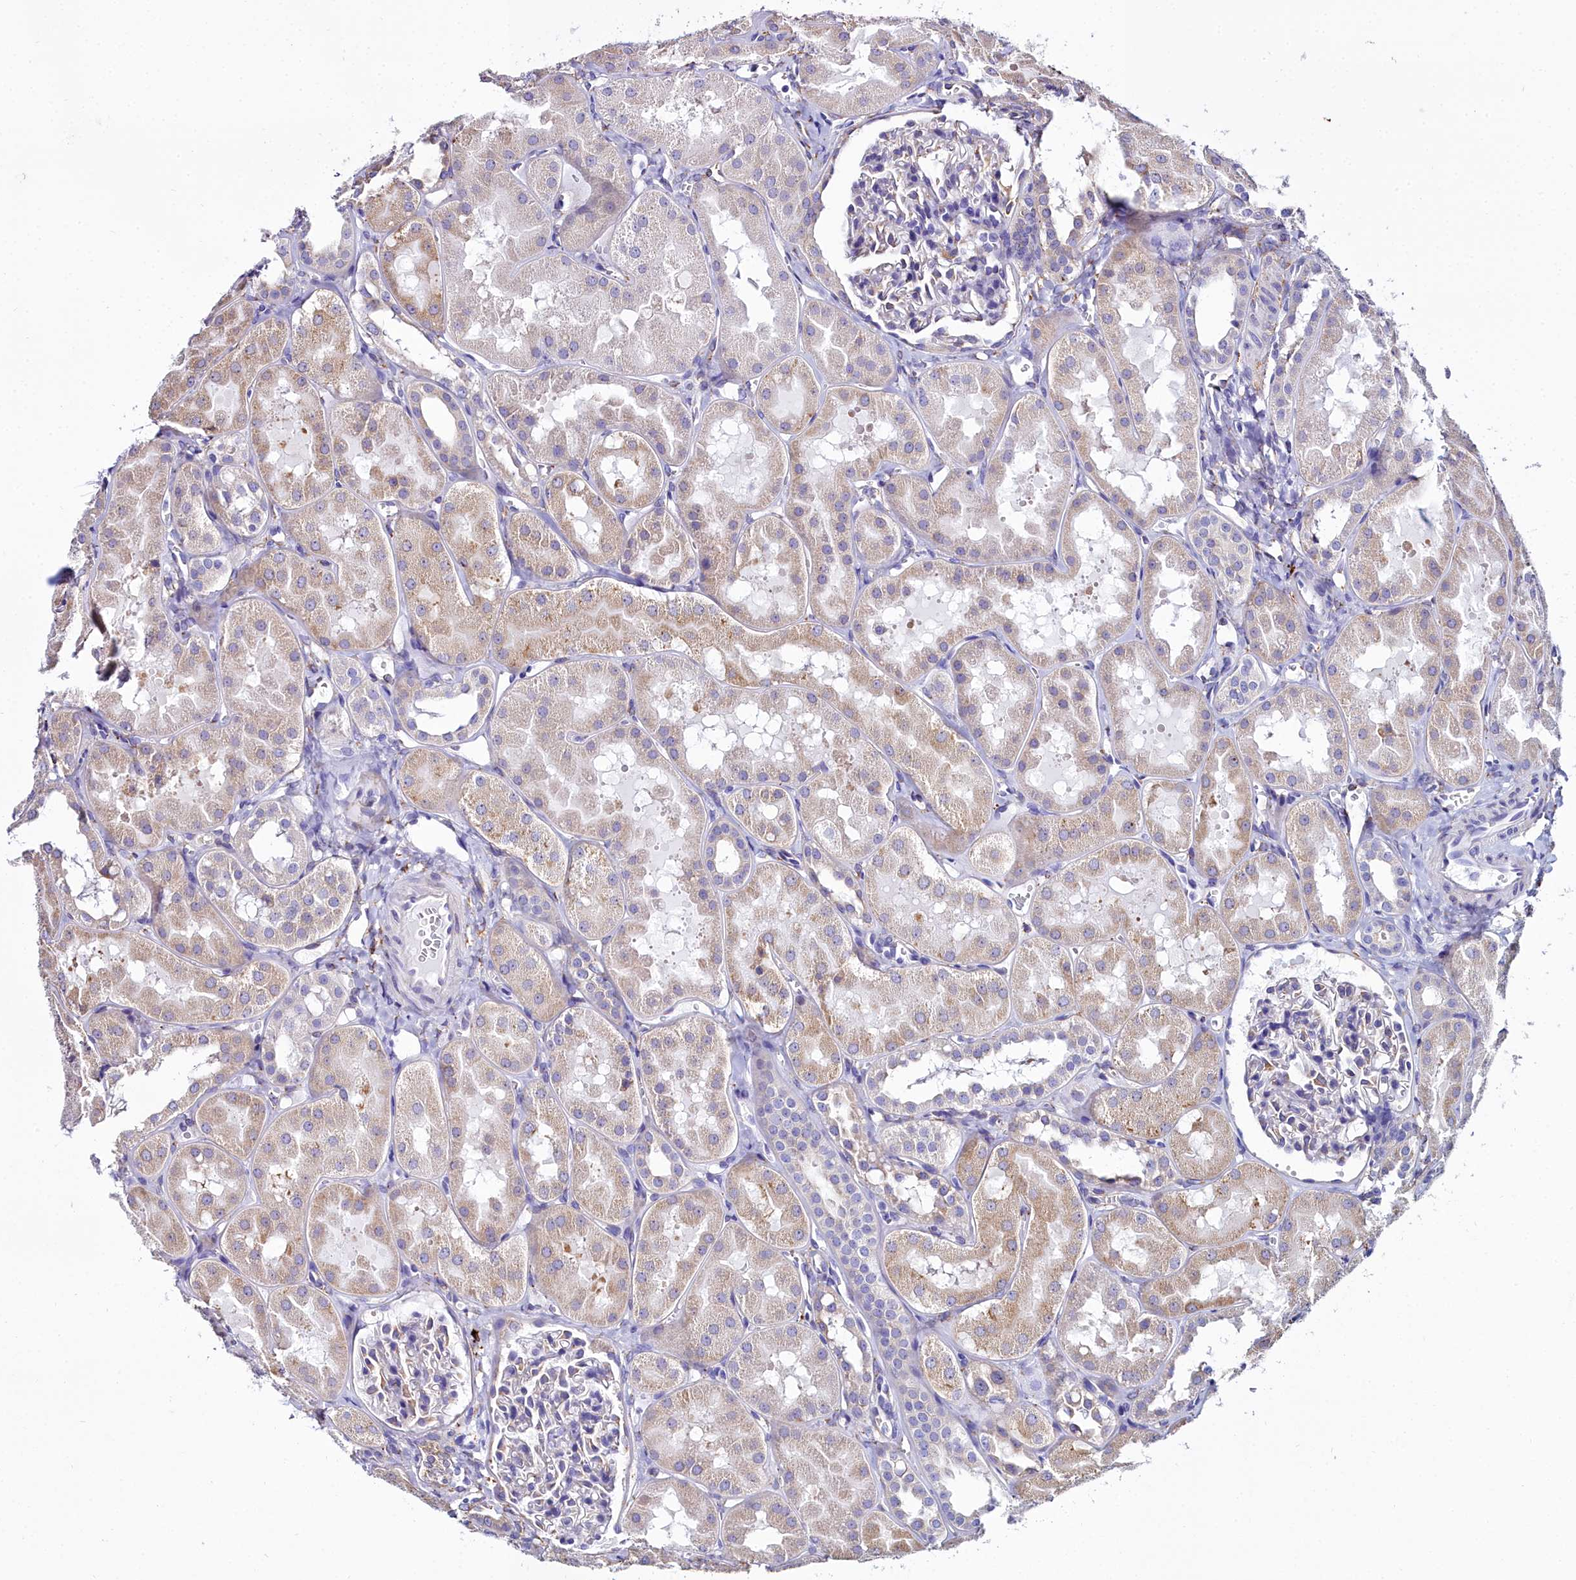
{"staining": {"intensity": "weak", "quantity": "<25%", "location": "cytoplasmic/membranous"}, "tissue": "kidney", "cell_type": "Cells in glomeruli", "image_type": "normal", "snomed": [{"axis": "morphology", "description": "Normal tissue, NOS"}, {"axis": "topography", "description": "Kidney"}, {"axis": "topography", "description": "Urinary bladder"}], "caption": "Cells in glomeruli are negative for brown protein staining in normal kidney.", "gene": "TXNDC5", "patient": {"sex": "male", "age": 16}}